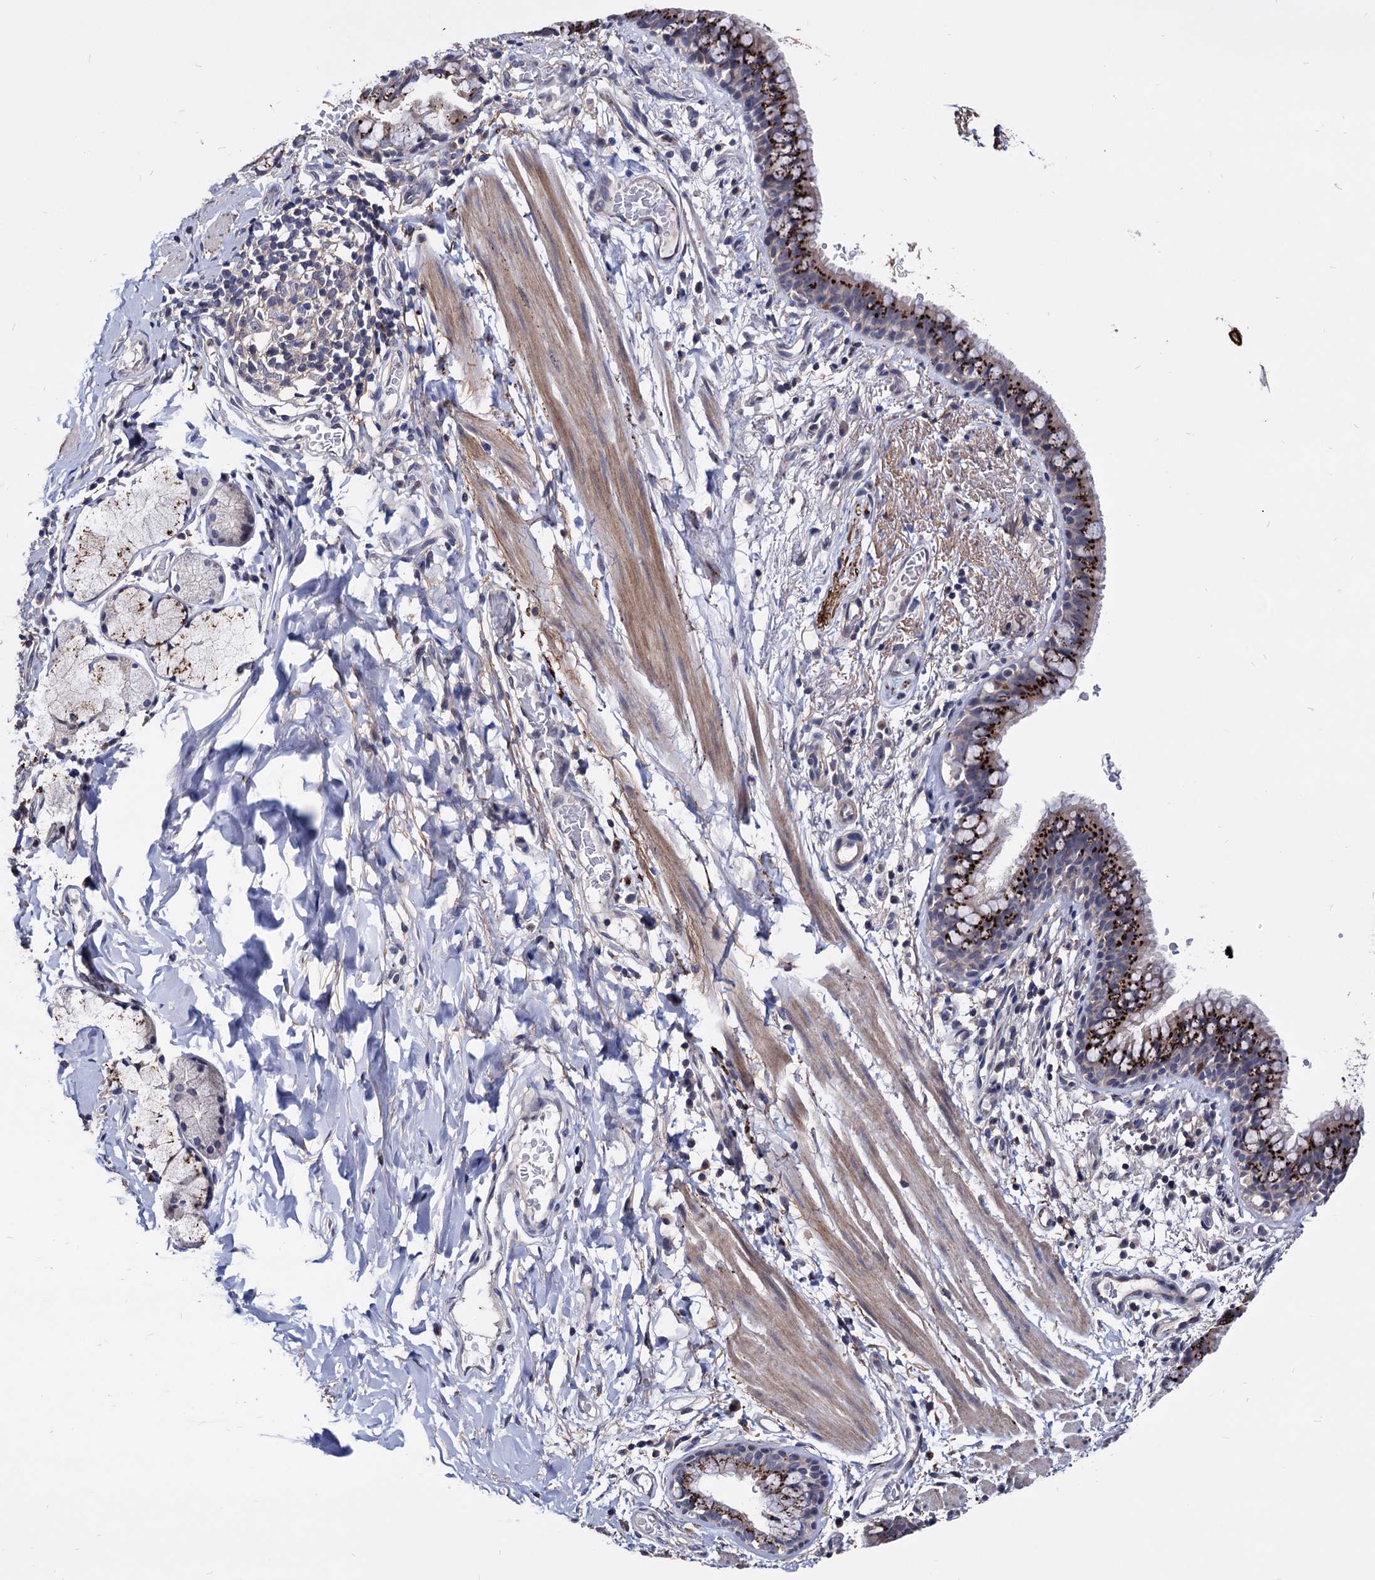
{"staining": {"intensity": "strong", "quantity": ">75%", "location": "cytoplasmic/membranous"}, "tissue": "bronchus", "cell_type": "Respiratory epithelial cells", "image_type": "normal", "snomed": [{"axis": "morphology", "description": "Normal tissue, NOS"}, {"axis": "topography", "description": "Cartilage tissue"}, {"axis": "topography", "description": "Bronchus"}], "caption": "Bronchus stained for a protein (brown) demonstrates strong cytoplasmic/membranous positive positivity in approximately >75% of respiratory epithelial cells.", "gene": "ESD", "patient": {"sex": "female", "age": 36}}